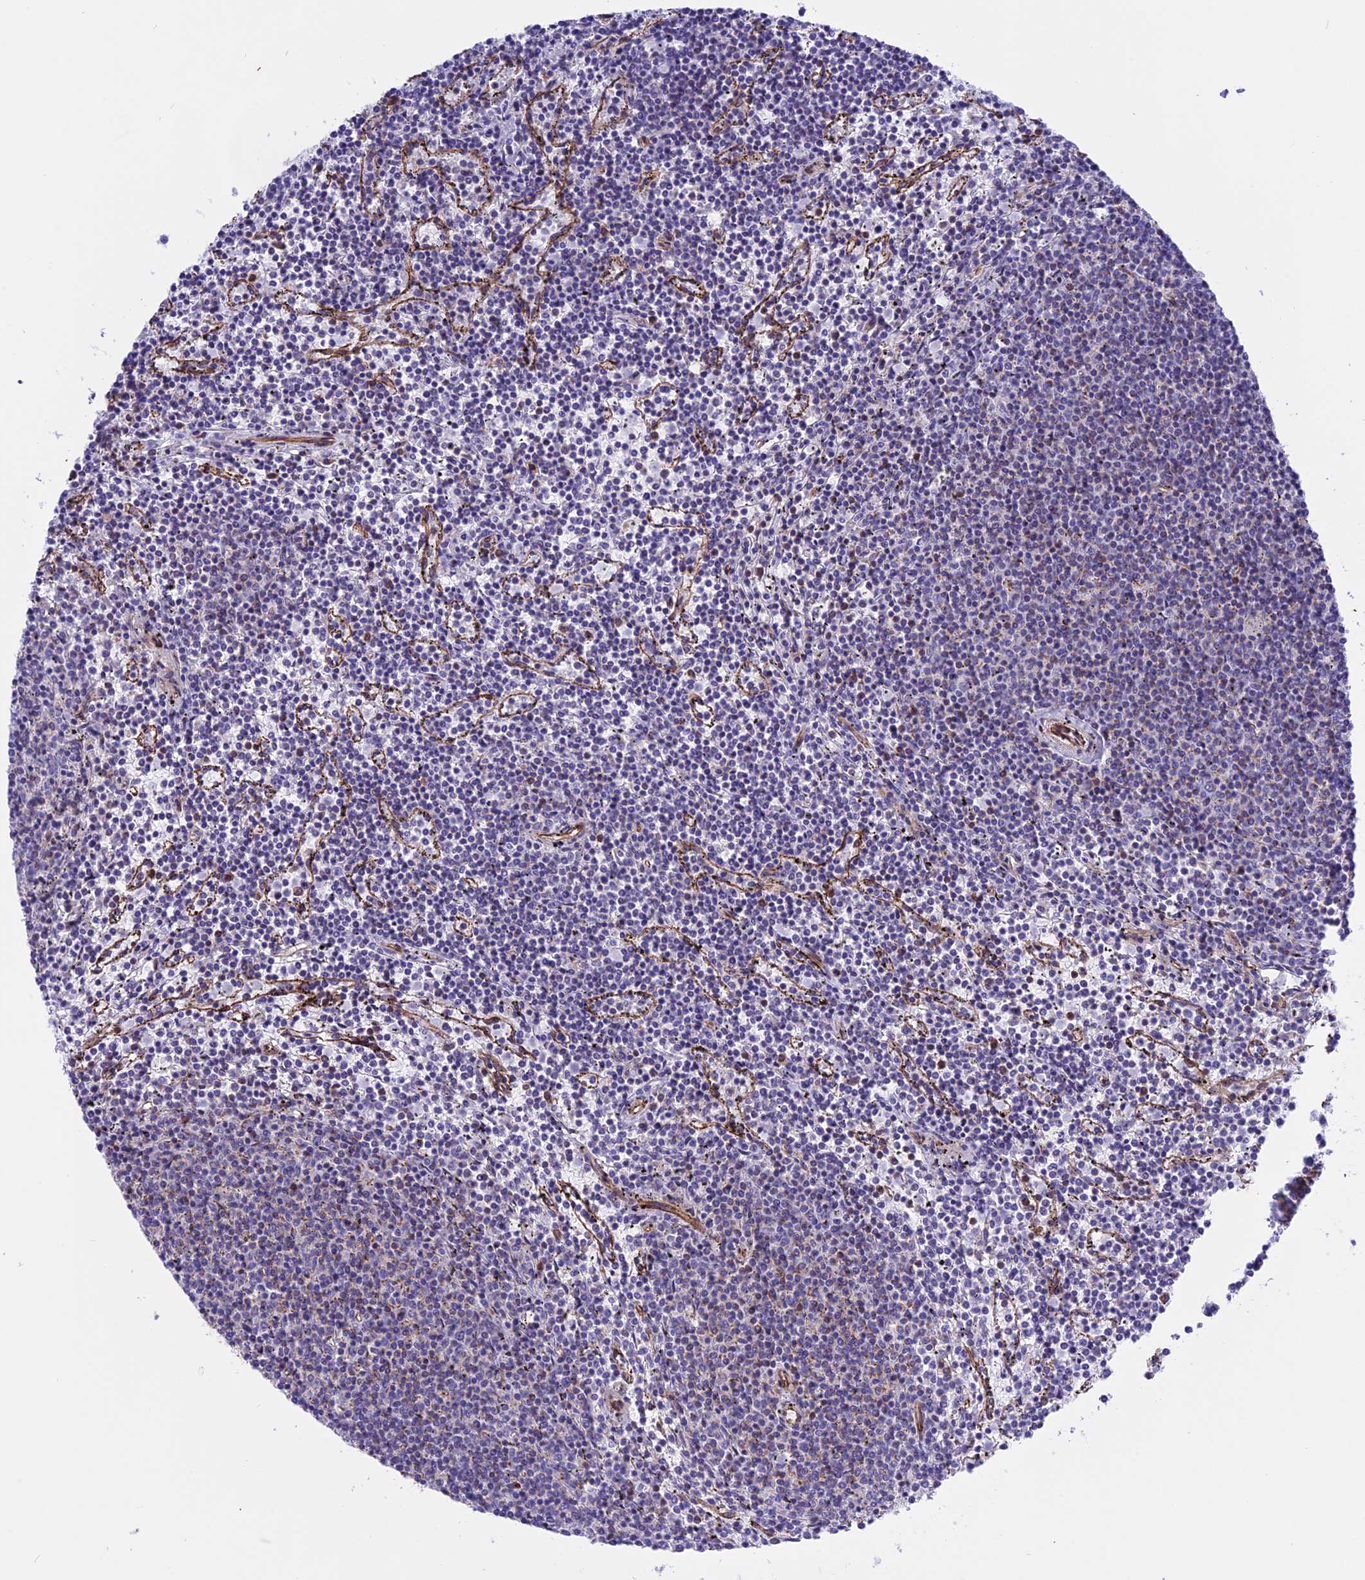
{"staining": {"intensity": "negative", "quantity": "none", "location": "none"}, "tissue": "lymphoma", "cell_type": "Tumor cells", "image_type": "cancer", "snomed": [{"axis": "morphology", "description": "Malignant lymphoma, non-Hodgkin's type, Low grade"}, {"axis": "topography", "description": "Spleen"}], "caption": "Human malignant lymphoma, non-Hodgkin's type (low-grade) stained for a protein using IHC displays no expression in tumor cells.", "gene": "R3HDM4", "patient": {"sex": "female", "age": 50}}